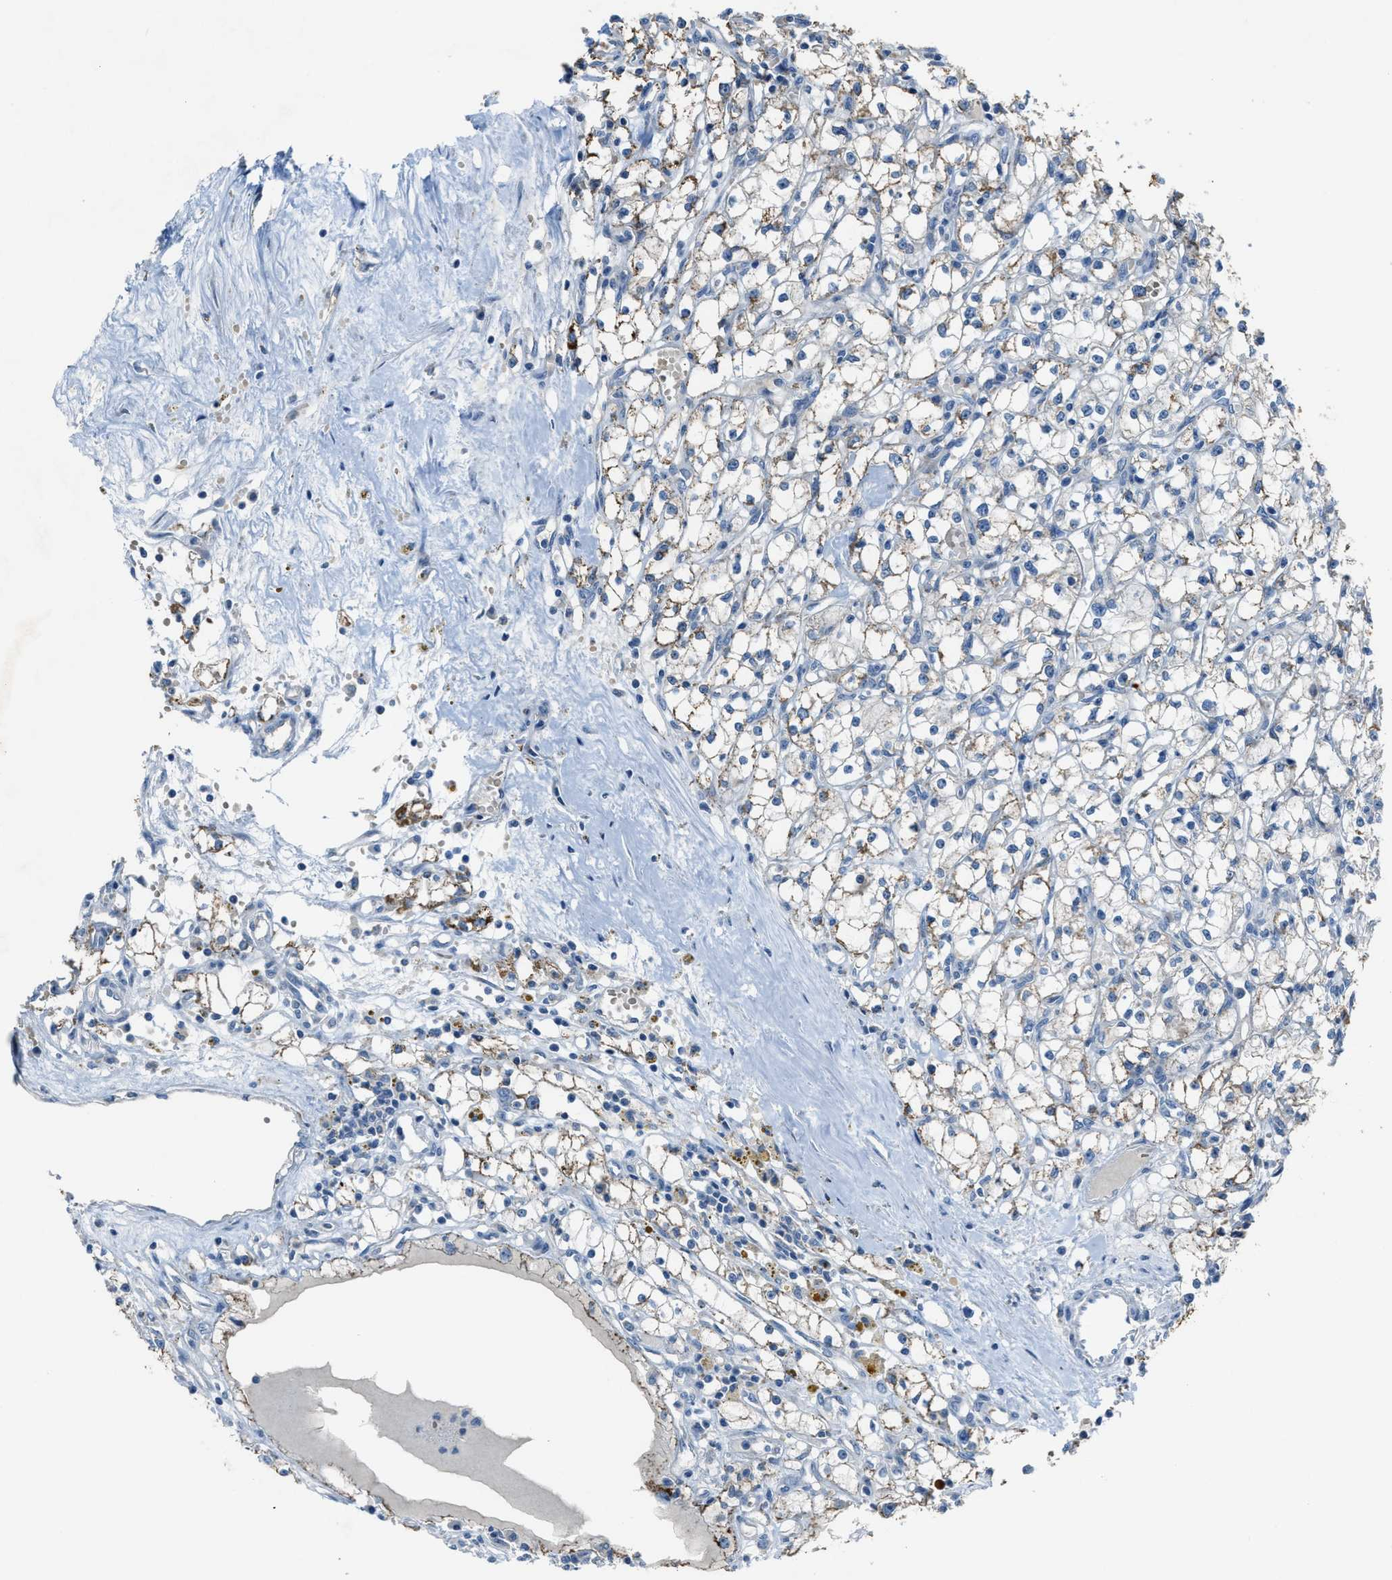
{"staining": {"intensity": "weak", "quantity": "<25%", "location": "cytoplasmic/membranous"}, "tissue": "renal cancer", "cell_type": "Tumor cells", "image_type": "cancer", "snomed": [{"axis": "morphology", "description": "Adenocarcinoma, NOS"}, {"axis": "topography", "description": "Kidney"}], "caption": "Immunohistochemistry (IHC) photomicrograph of renal cancer stained for a protein (brown), which exhibits no staining in tumor cells. The staining was performed using DAB to visualize the protein expression in brown, while the nuclei were stained in blue with hematoxylin (Magnification: 20x).", "gene": "CDON", "patient": {"sex": "male", "age": 56}}